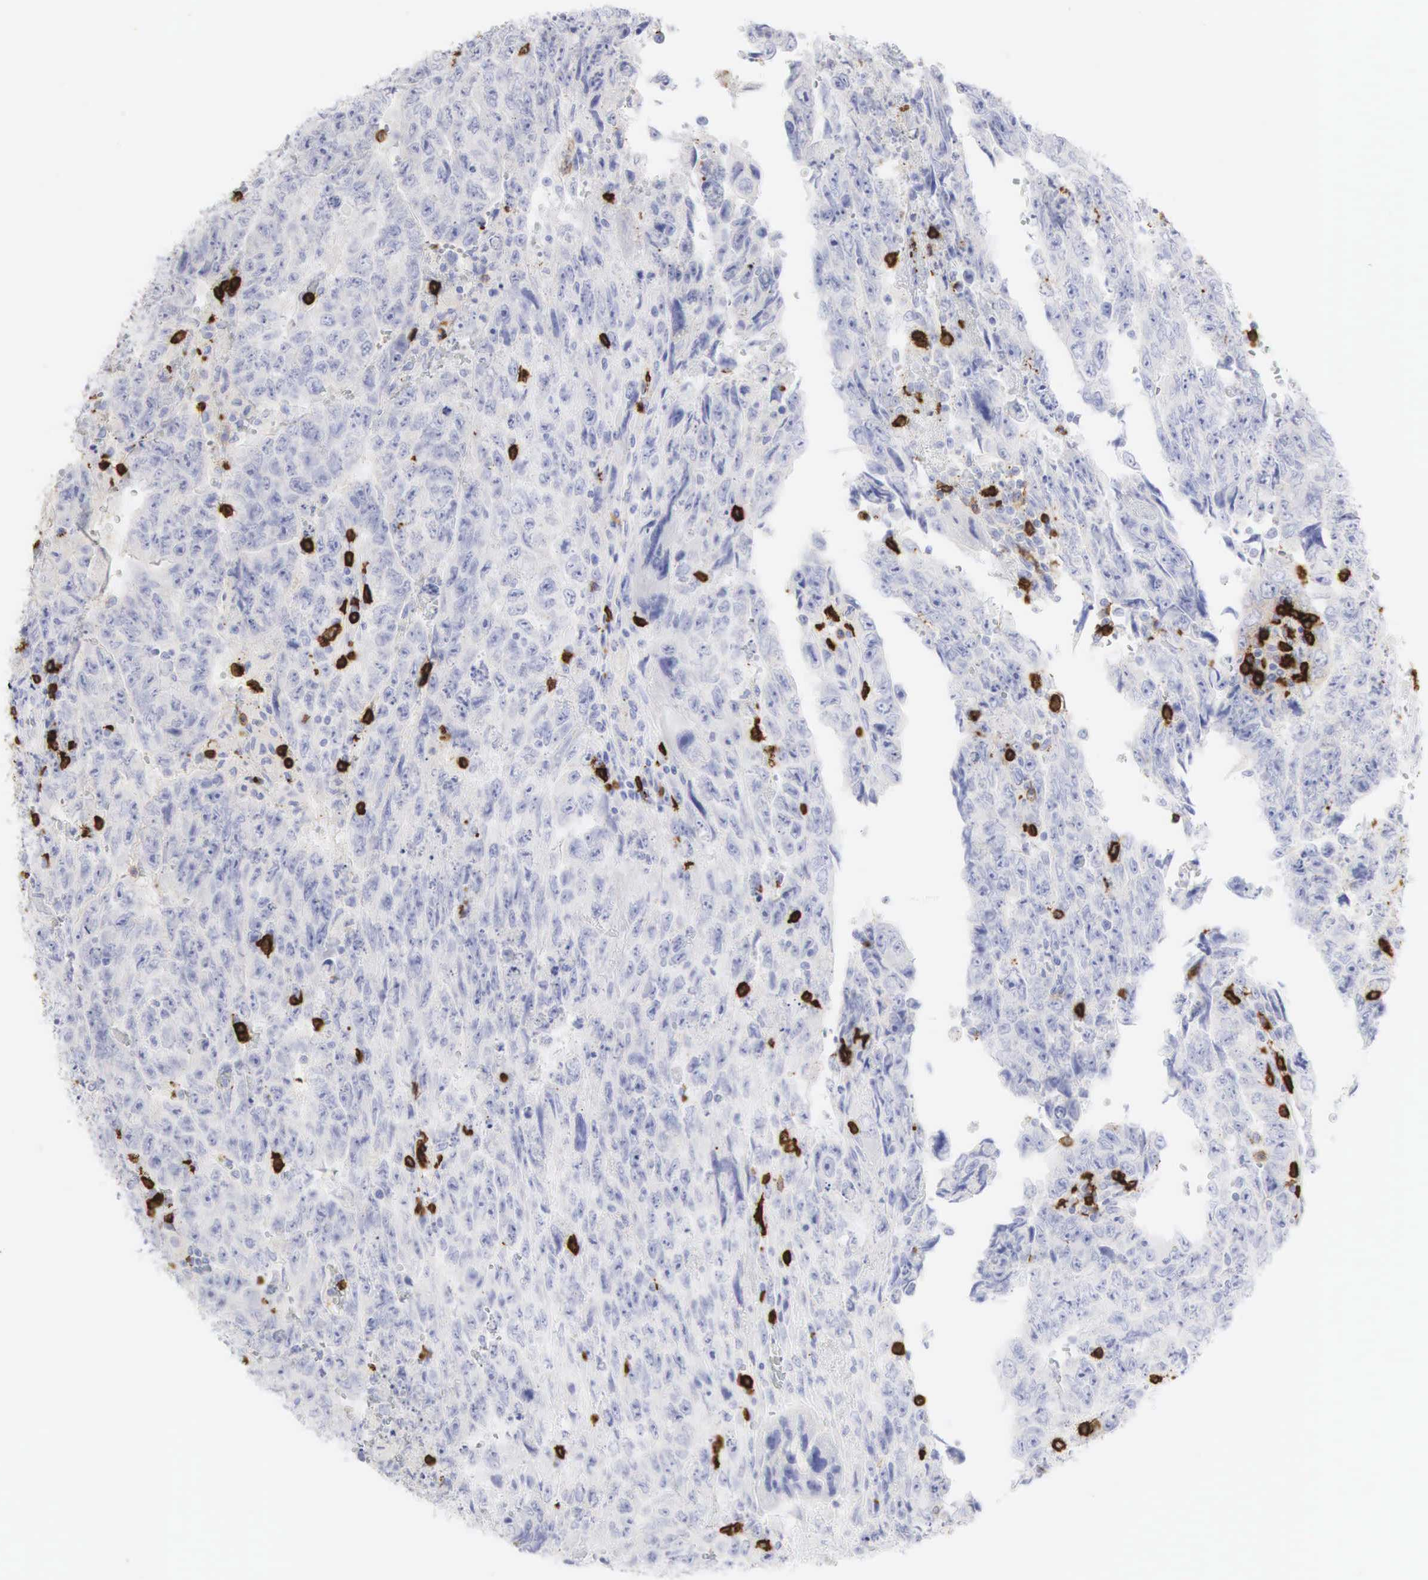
{"staining": {"intensity": "negative", "quantity": "none", "location": "none"}, "tissue": "testis cancer", "cell_type": "Tumor cells", "image_type": "cancer", "snomed": [{"axis": "morphology", "description": "Carcinoma, Embryonal, NOS"}, {"axis": "topography", "description": "Testis"}], "caption": "Tumor cells show no significant positivity in embryonal carcinoma (testis).", "gene": "CD8A", "patient": {"sex": "male", "age": 28}}